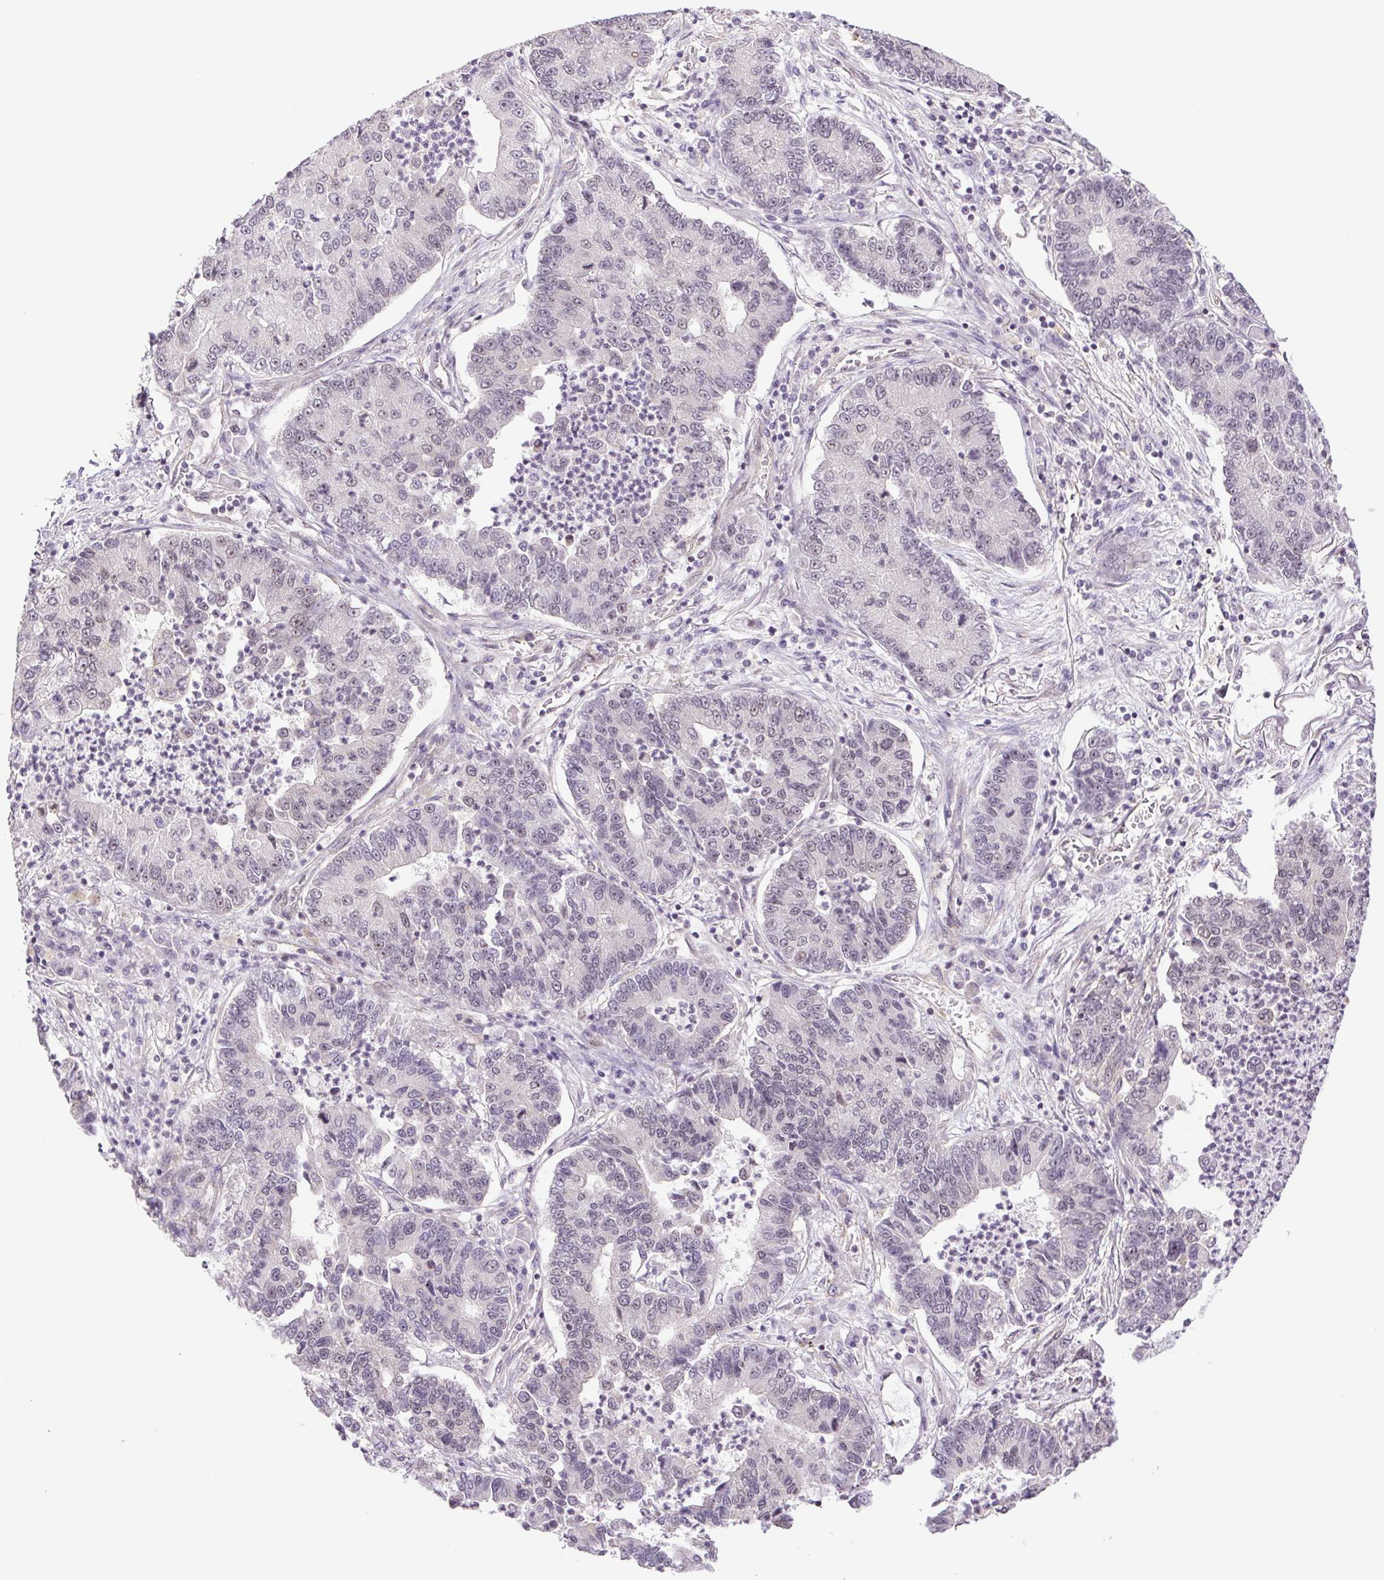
{"staining": {"intensity": "weak", "quantity": "<25%", "location": "nuclear"}, "tissue": "lung cancer", "cell_type": "Tumor cells", "image_type": "cancer", "snomed": [{"axis": "morphology", "description": "Adenocarcinoma, NOS"}, {"axis": "topography", "description": "Lung"}], "caption": "There is no significant staining in tumor cells of lung cancer.", "gene": "CWC25", "patient": {"sex": "female", "age": 57}}